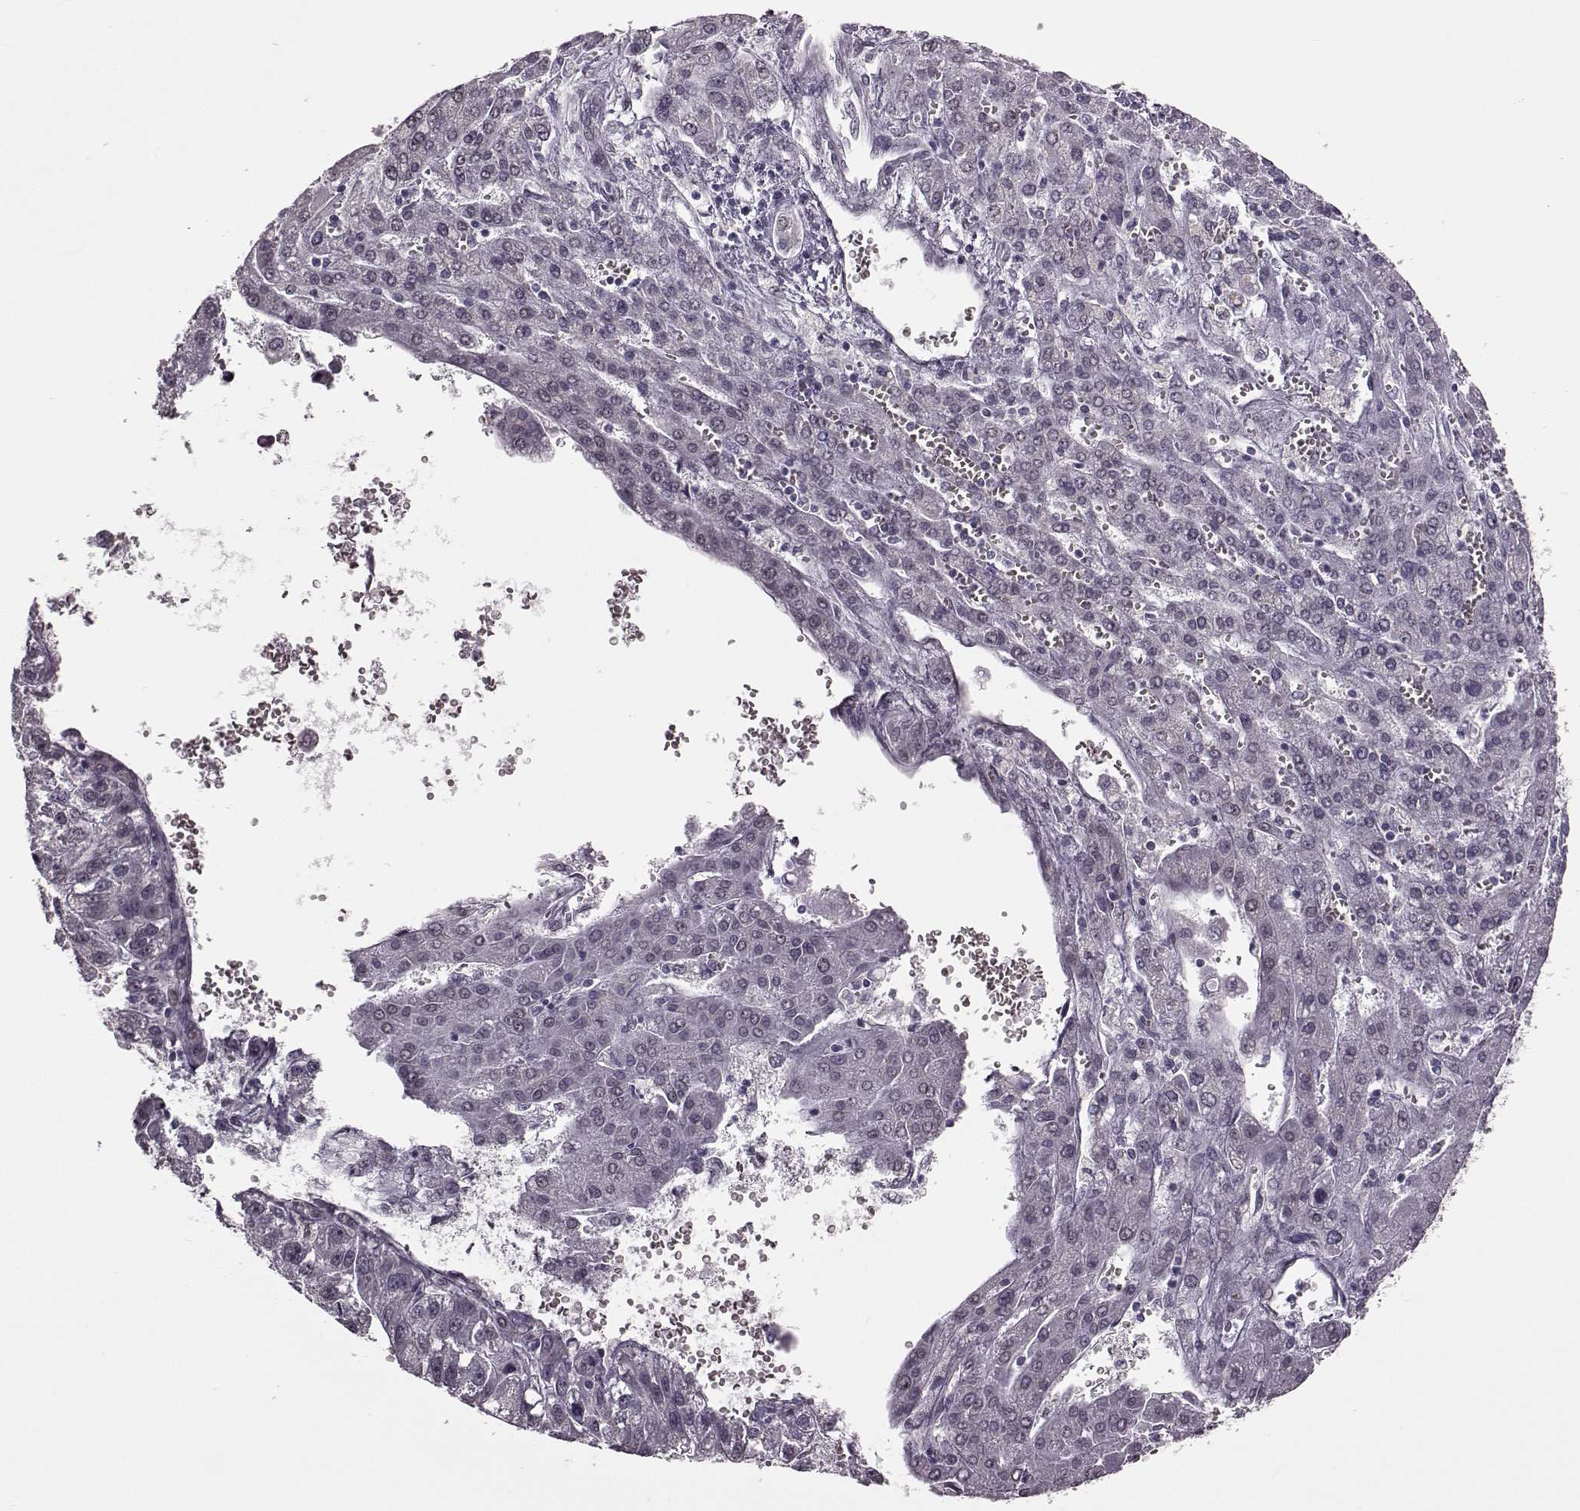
{"staining": {"intensity": "negative", "quantity": "none", "location": "none"}, "tissue": "liver cancer", "cell_type": "Tumor cells", "image_type": "cancer", "snomed": [{"axis": "morphology", "description": "Carcinoma, Hepatocellular, NOS"}, {"axis": "topography", "description": "Liver"}], "caption": "High magnification brightfield microscopy of liver cancer (hepatocellular carcinoma) stained with DAB (3,3'-diaminobenzidine) (brown) and counterstained with hematoxylin (blue): tumor cells show no significant expression.", "gene": "STX1B", "patient": {"sex": "female", "age": 70}}